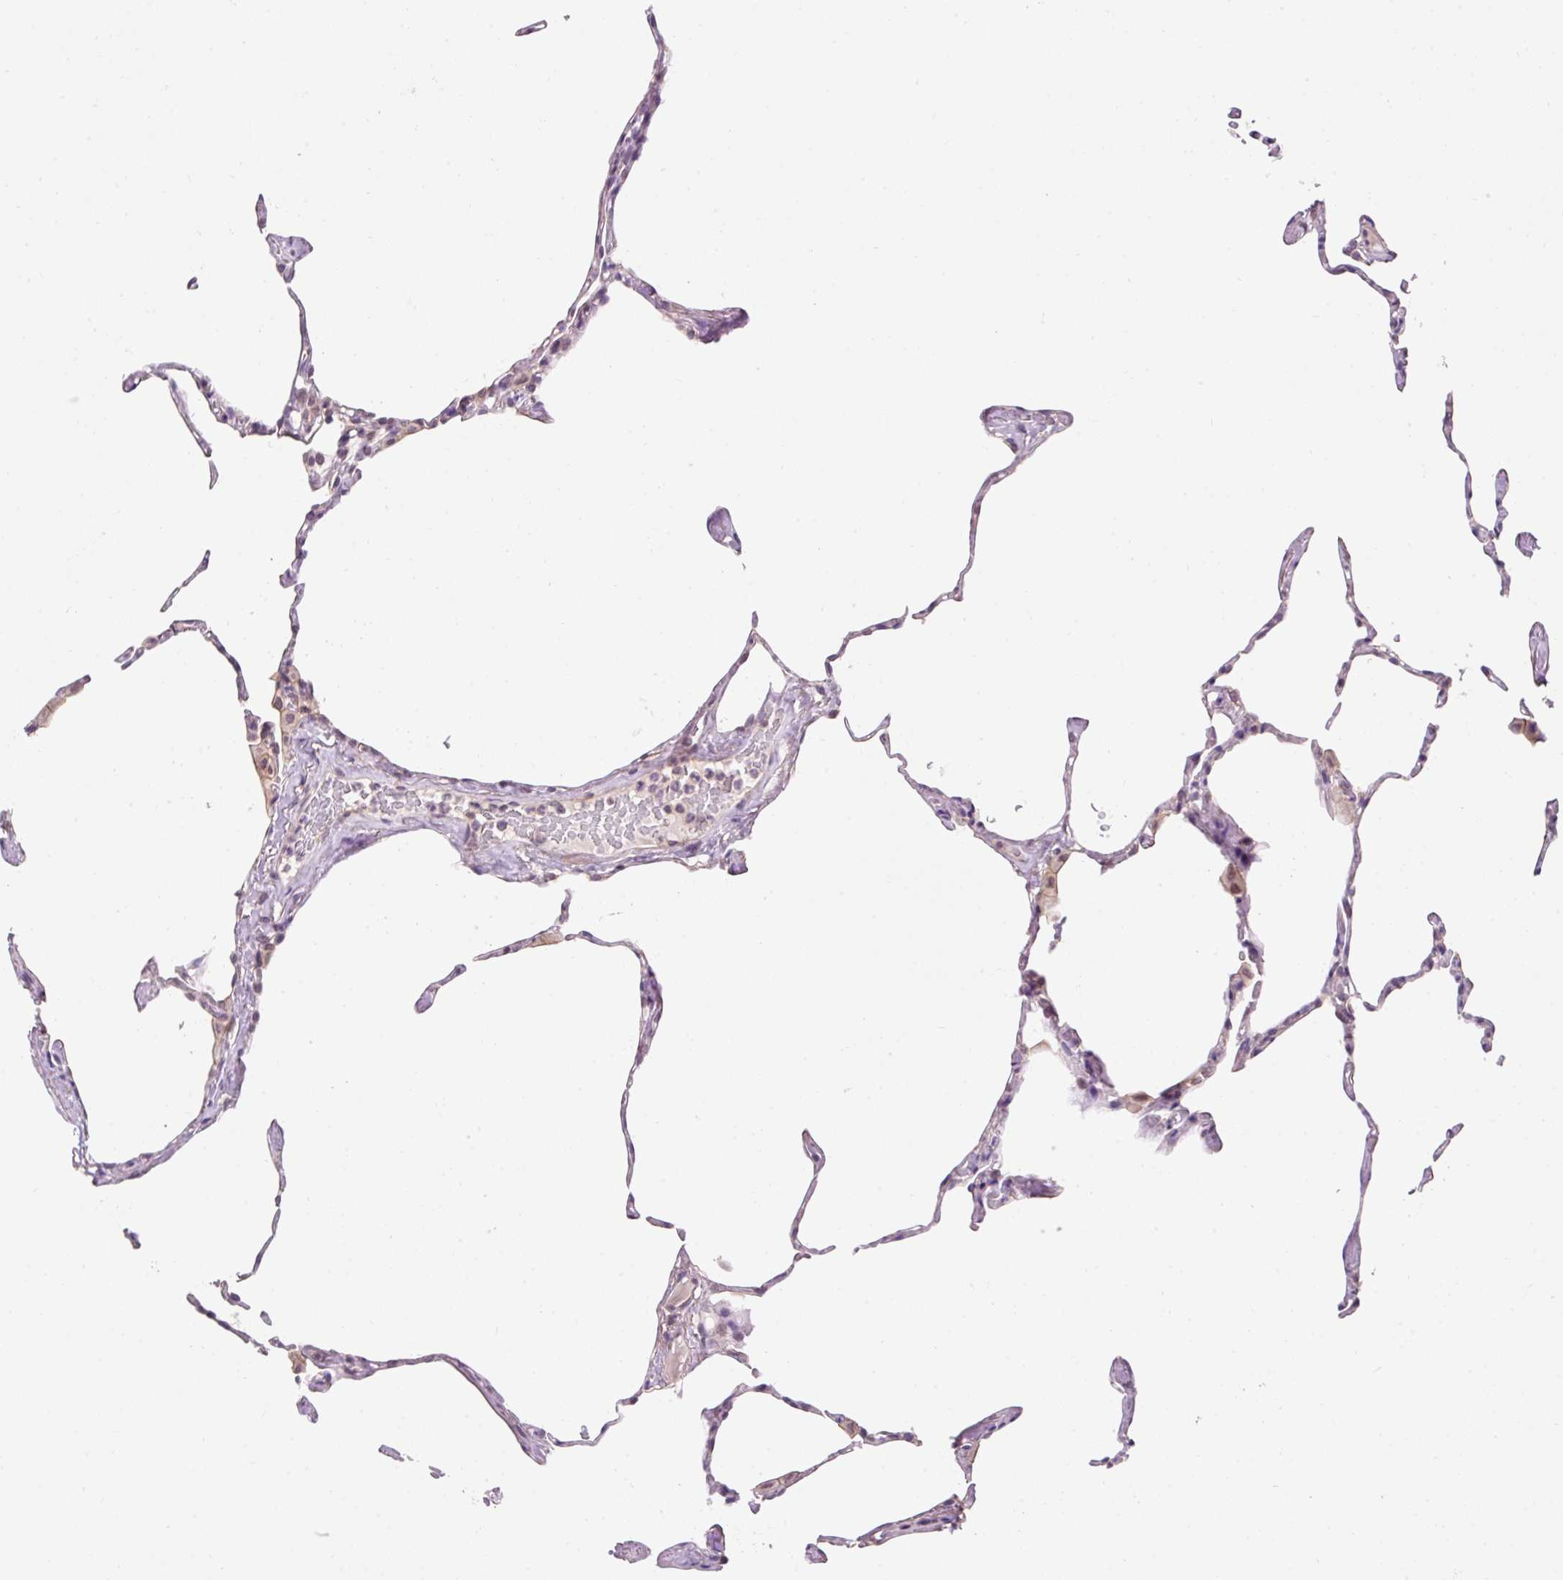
{"staining": {"intensity": "moderate", "quantity": "<25%", "location": "cytoplasmic/membranous,nuclear"}, "tissue": "lung", "cell_type": "Alveolar cells", "image_type": "normal", "snomed": [{"axis": "morphology", "description": "Normal tissue, NOS"}, {"axis": "topography", "description": "Lung"}], "caption": "Immunohistochemistry (IHC) staining of unremarkable lung, which displays low levels of moderate cytoplasmic/membranous,nuclear positivity in approximately <25% of alveolar cells indicating moderate cytoplasmic/membranous,nuclear protein expression. The staining was performed using DAB (brown) for protein detection and nuclei were counterstained in hematoxylin (blue).", "gene": "ZNF610", "patient": {"sex": "male", "age": 65}}